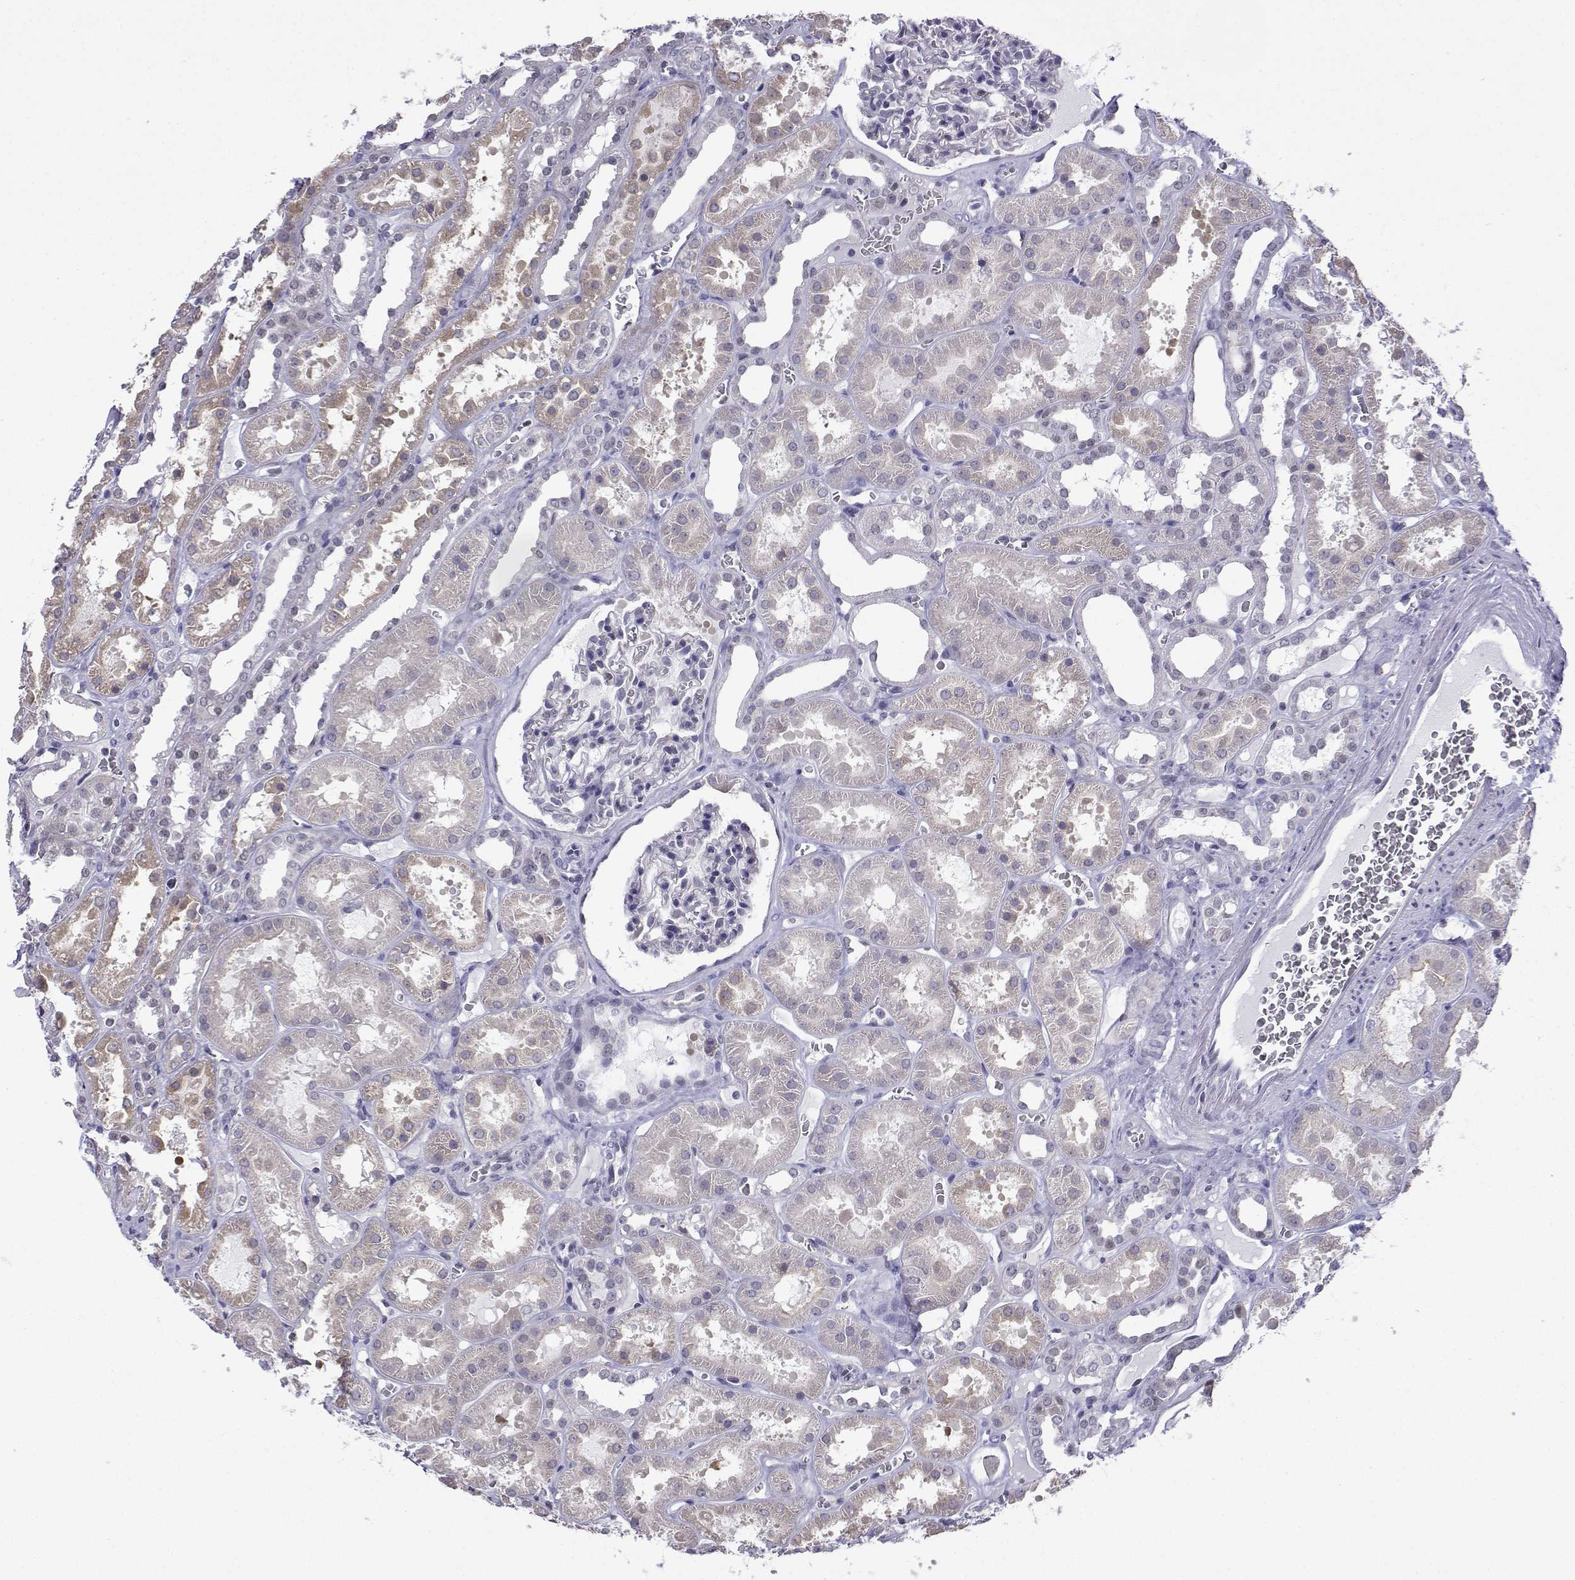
{"staining": {"intensity": "negative", "quantity": "none", "location": "none"}, "tissue": "kidney", "cell_type": "Cells in glomeruli", "image_type": "normal", "snomed": [{"axis": "morphology", "description": "Normal tissue, NOS"}, {"axis": "topography", "description": "Kidney"}], "caption": "Immunohistochemistry (IHC) photomicrograph of unremarkable kidney: kidney stained with DAB (3,3'-diaminobenzidine) shows no significant protein staining in cells in glomeruli.", "gene": "INCENP", "patient": {"sex": "female", "age": 41}}